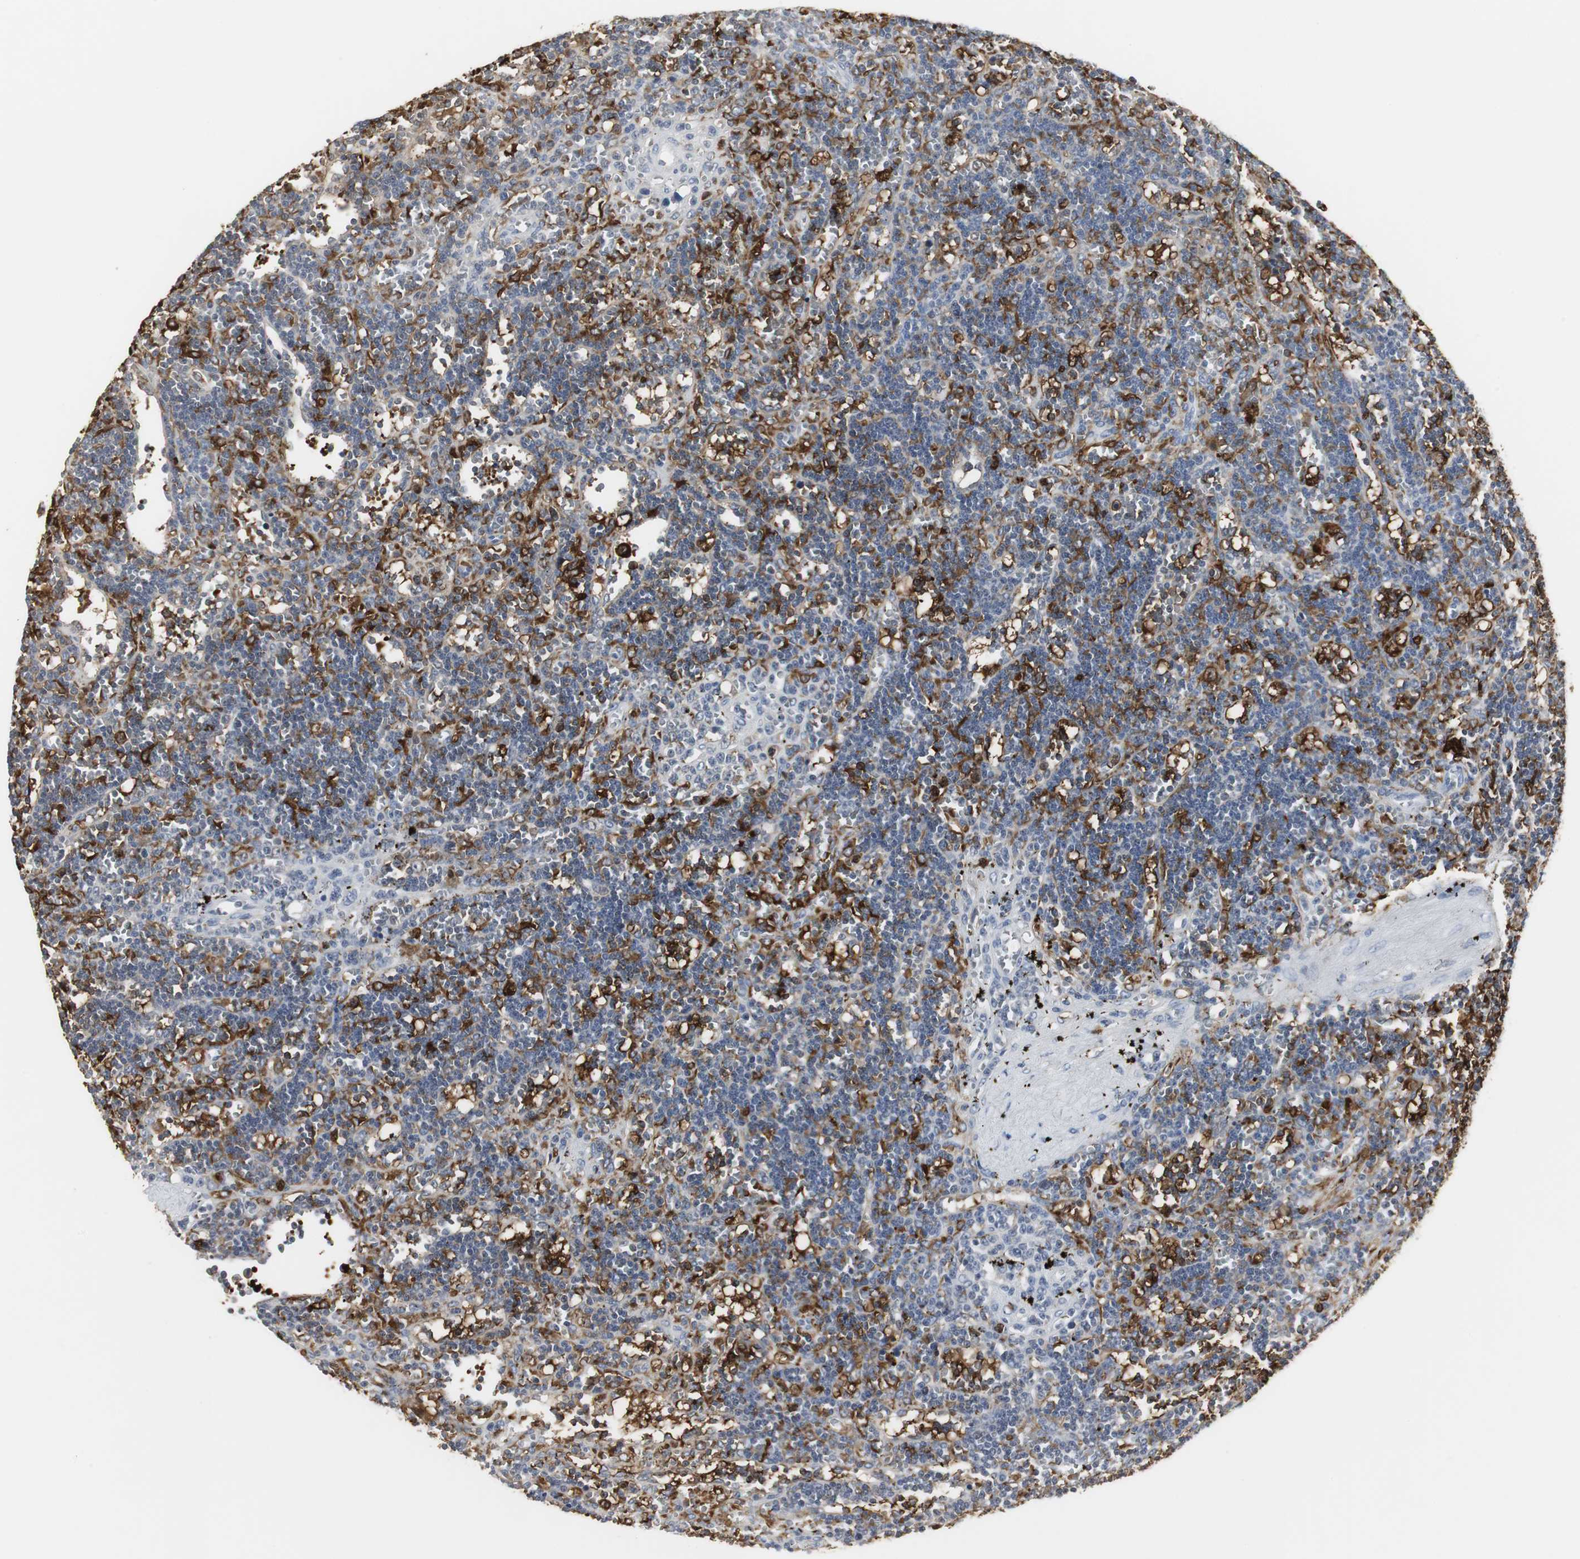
{"staining": {"intensity": "negative", "quantity": "none", "location": "none"}, "tissue": "lymphoma", "cell_type": "Tumor cells", "image_type": "cancer", "snomed": [{"axis": "morphology", "description": "Malignant lymphoma, non-Hodgkin's type, Low grade"}, {"axis": "topography", "description": "Spleen"}], "caption": "Immunohistochemical staining of human malignant lymphoma, non-Hodgkin's type (low-grade) exhibits no significant staining in tumor cells.", "gene": "PI15", "patient": {"sex": "male", "age": 60}}